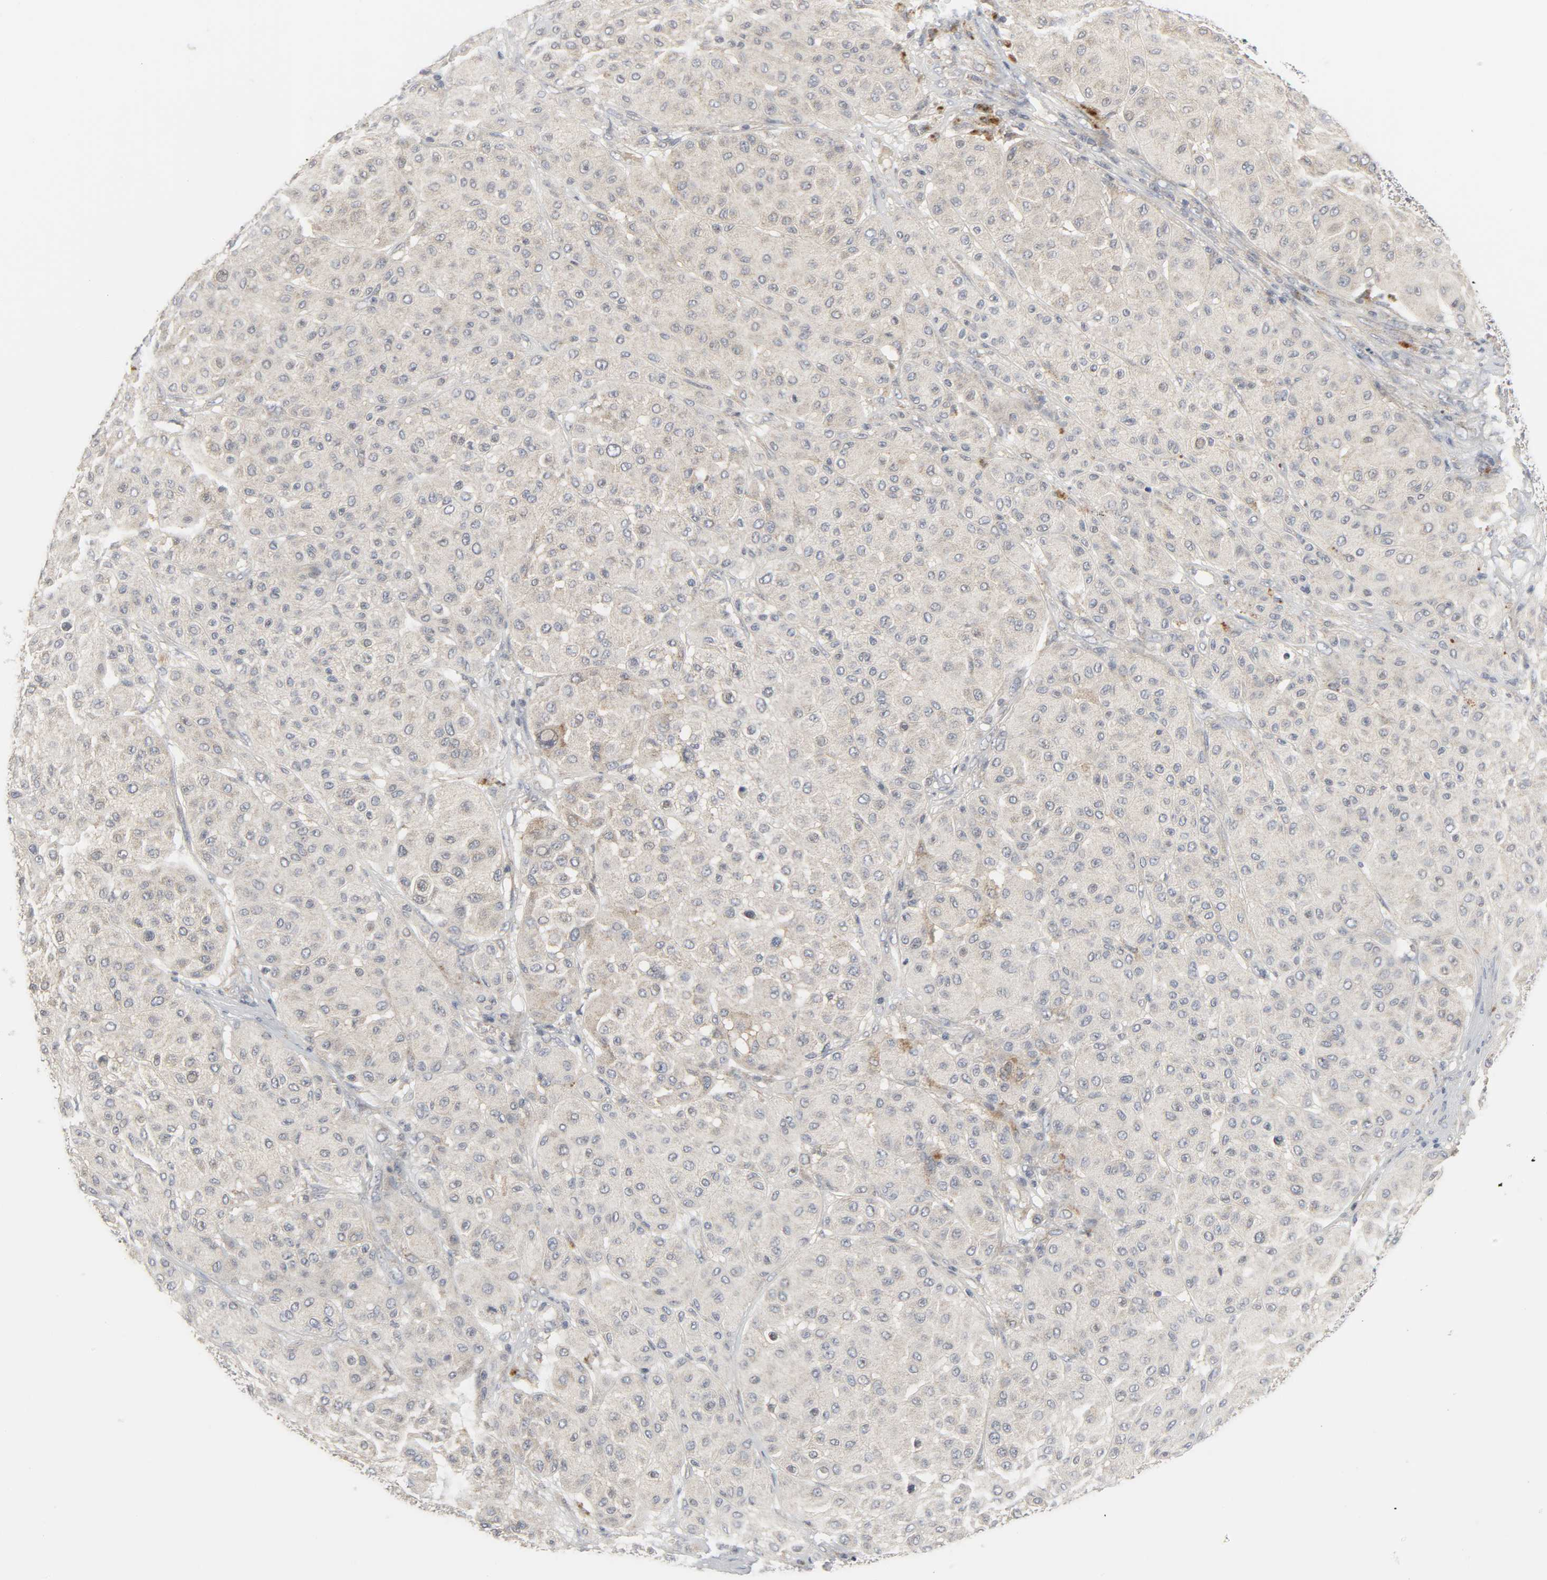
{"staining": {"intensity": "weak", "quantity": "25%-75%", "location": "cytoplasmic/membranous"}, "tissue": "melanoma", "cell_type": "Tumor cells", "image_type": "cancer", "snomed": [{"axis": "morphology", "description": "Normal tissue, NOS"}, {"axis": "morphology", "description": "Malignant melanoma, Metastatic site"}, {"axis": "topography", "description": "Skin"}], "caption": "The immunohistochemical stain highlights weak cytoplasmic/membranous staining in tumor cells of malignant melanoma (metastatic site) tissue. The protein is shown in brown color, while the nuclei are stained blue.", "gene": "CLIP1", "patient": {"sex": "male", "age": 41}}